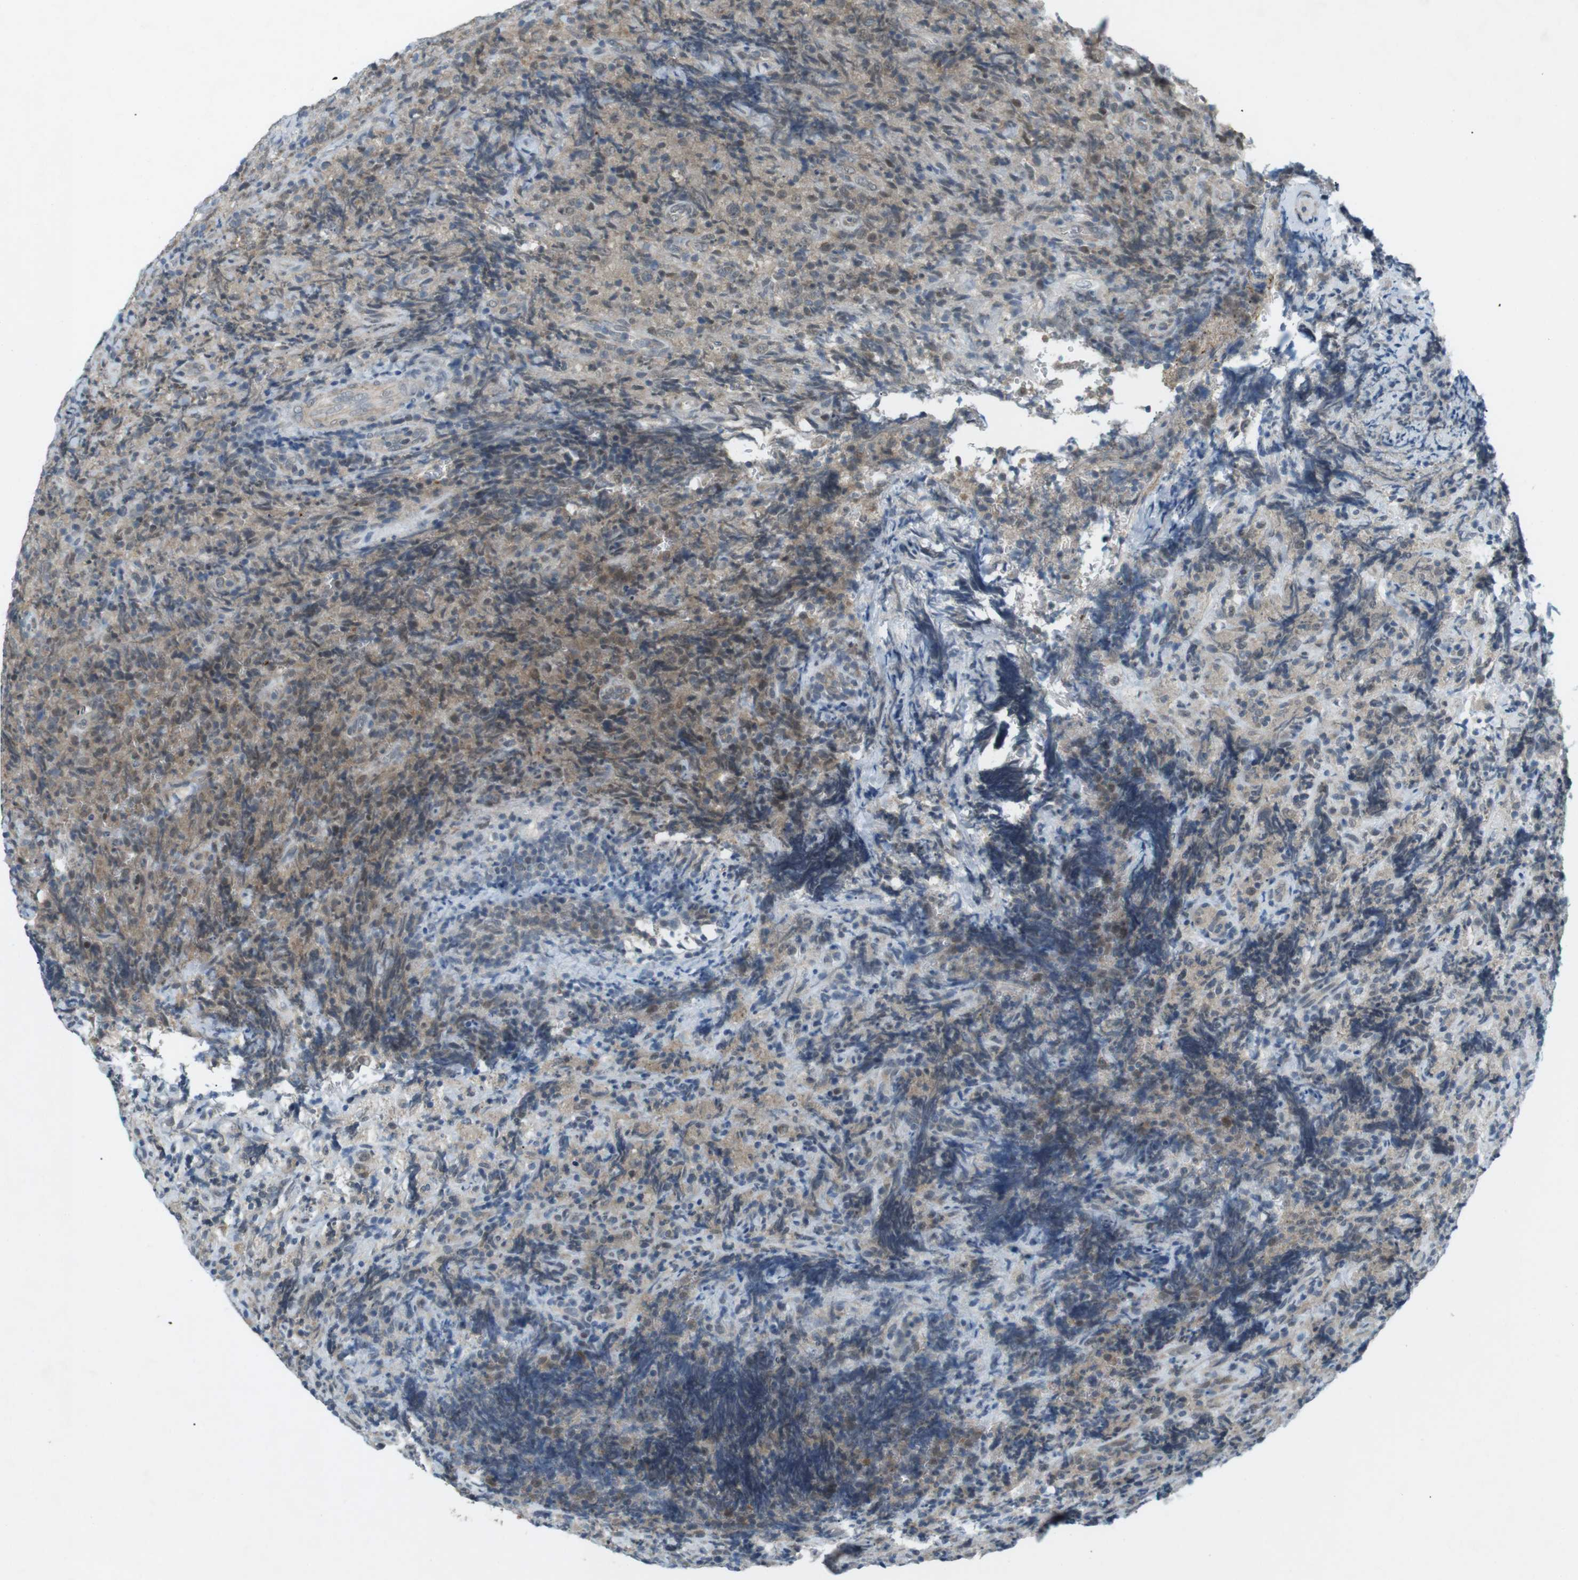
{"staining": {"intensity": "weak", "quantity": "<25%", "location": "cytoplasmic/membranous"}, "tissue": "lymphoma", "cell_type": "Tumor cells", "image_type": "cancer", "snomed": [{"axis": "morphology", "description": "Malignant lymphoma, non-Hodgkin's type, High grade"}, {"axis": "topography", "description": "Tonsil"}], "caption": "Immunohistochemistry photomicrograph of neoplastic tissue: human lymphoma stained with DAB displays no significant protein staining in tumor cells.", "gene": "RTN3", "patient": {"sex": "female", "age": 36}}